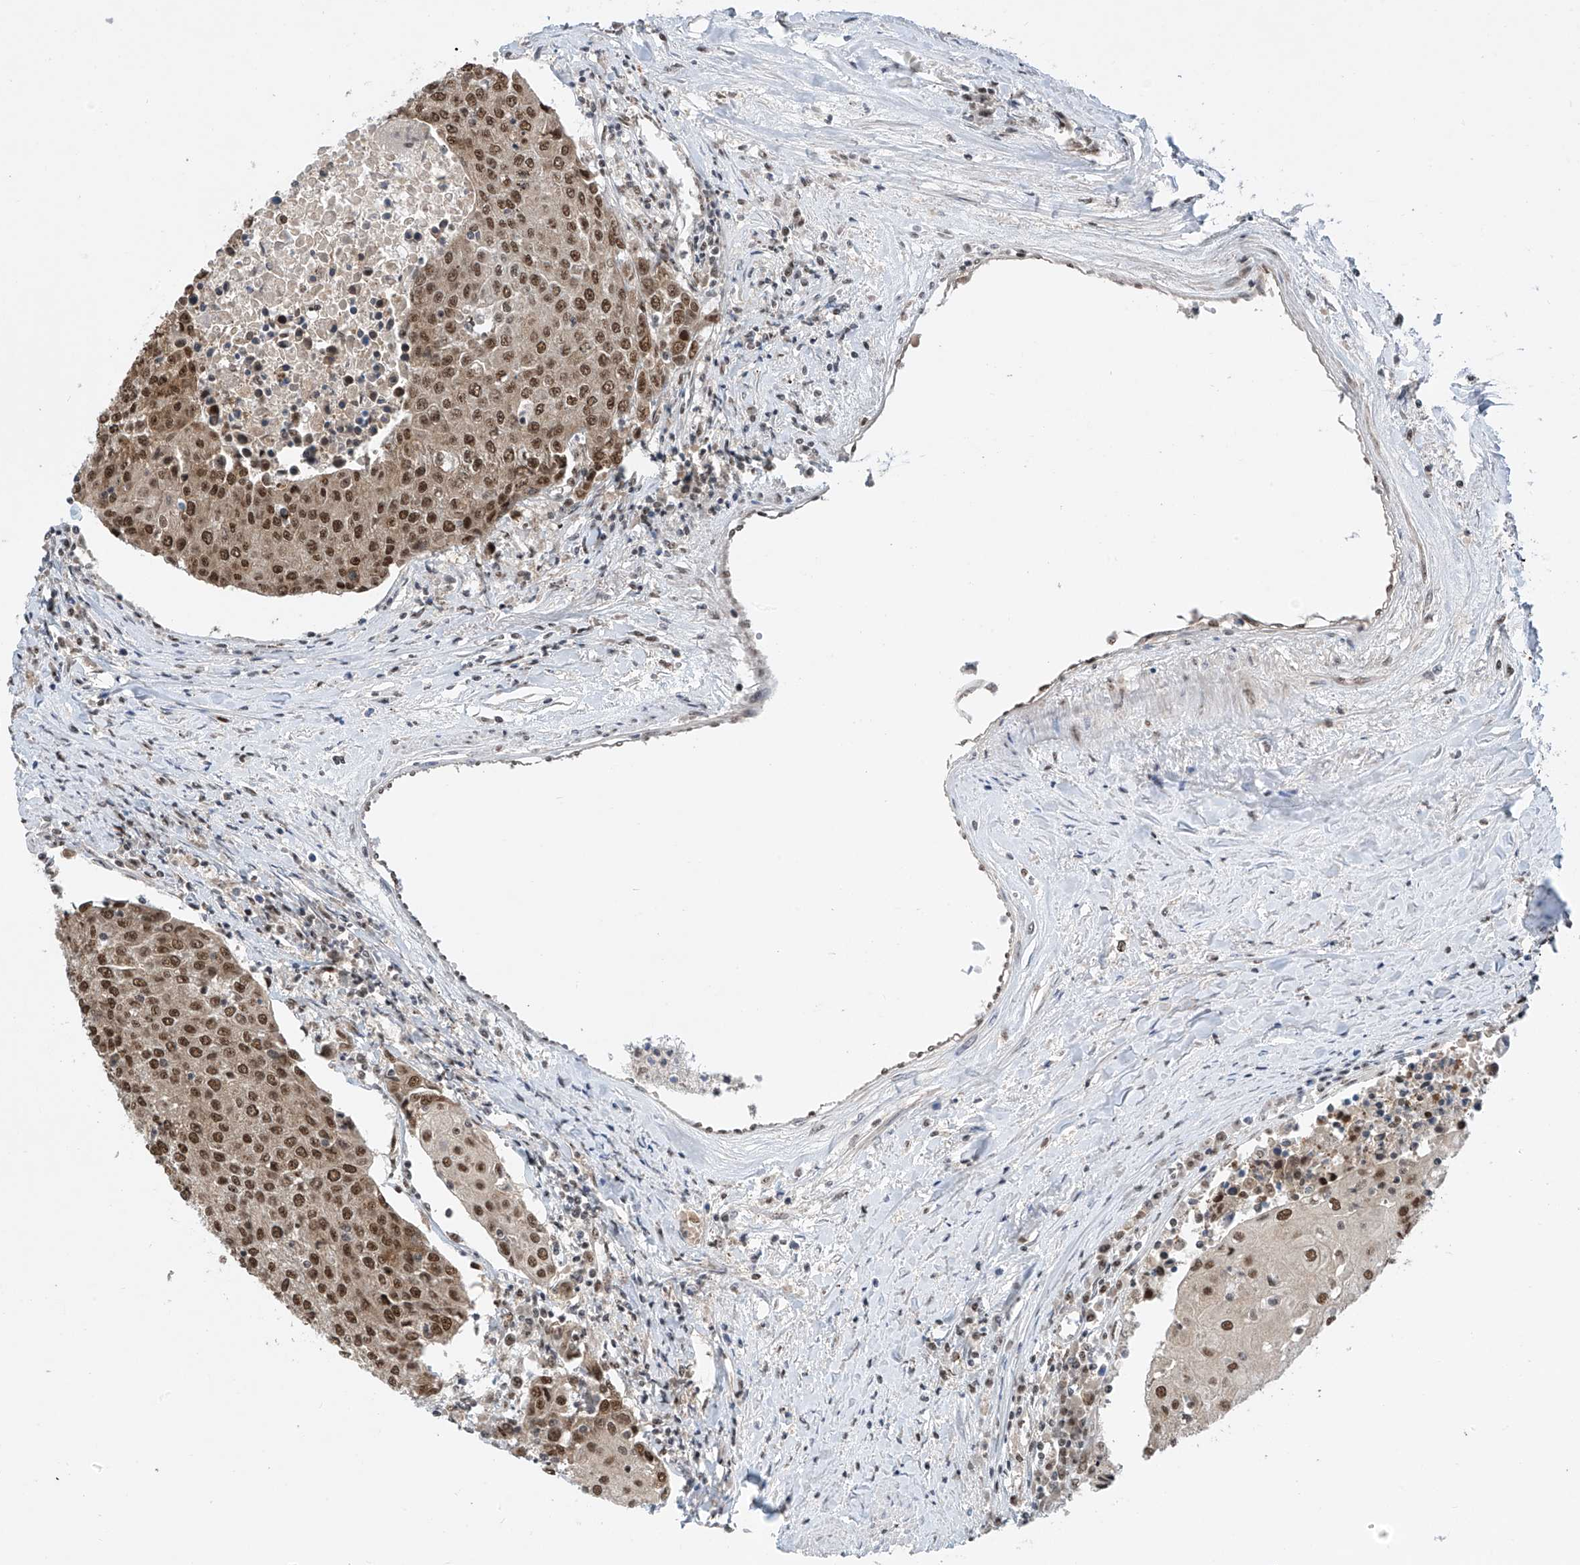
{"staining": {"intensity": "moderate", "quantity": ">75%", "location": "nuclear"}, "tissue": "urothelial cancer", "cell_type": "Tumor cells", "image_type": "cancer", "snomed": [{"axis": "morphology", "description": "Urothelial carcinoma, High grade"}, {"axis": "topography", "description": "Urinary bladder"}], "caption": "Urothelial cancer was stained to show a protein in brown. There is medium levels of moderate nuclear expression in approximately >75% of tumor cells. The staining is performed using DAB brown chromogen to label protein expression. The nuclei are counter-stained blue using hematoxylin.", "gene": "RPAIN", "patient": {"sex": "female", "age": 85}}